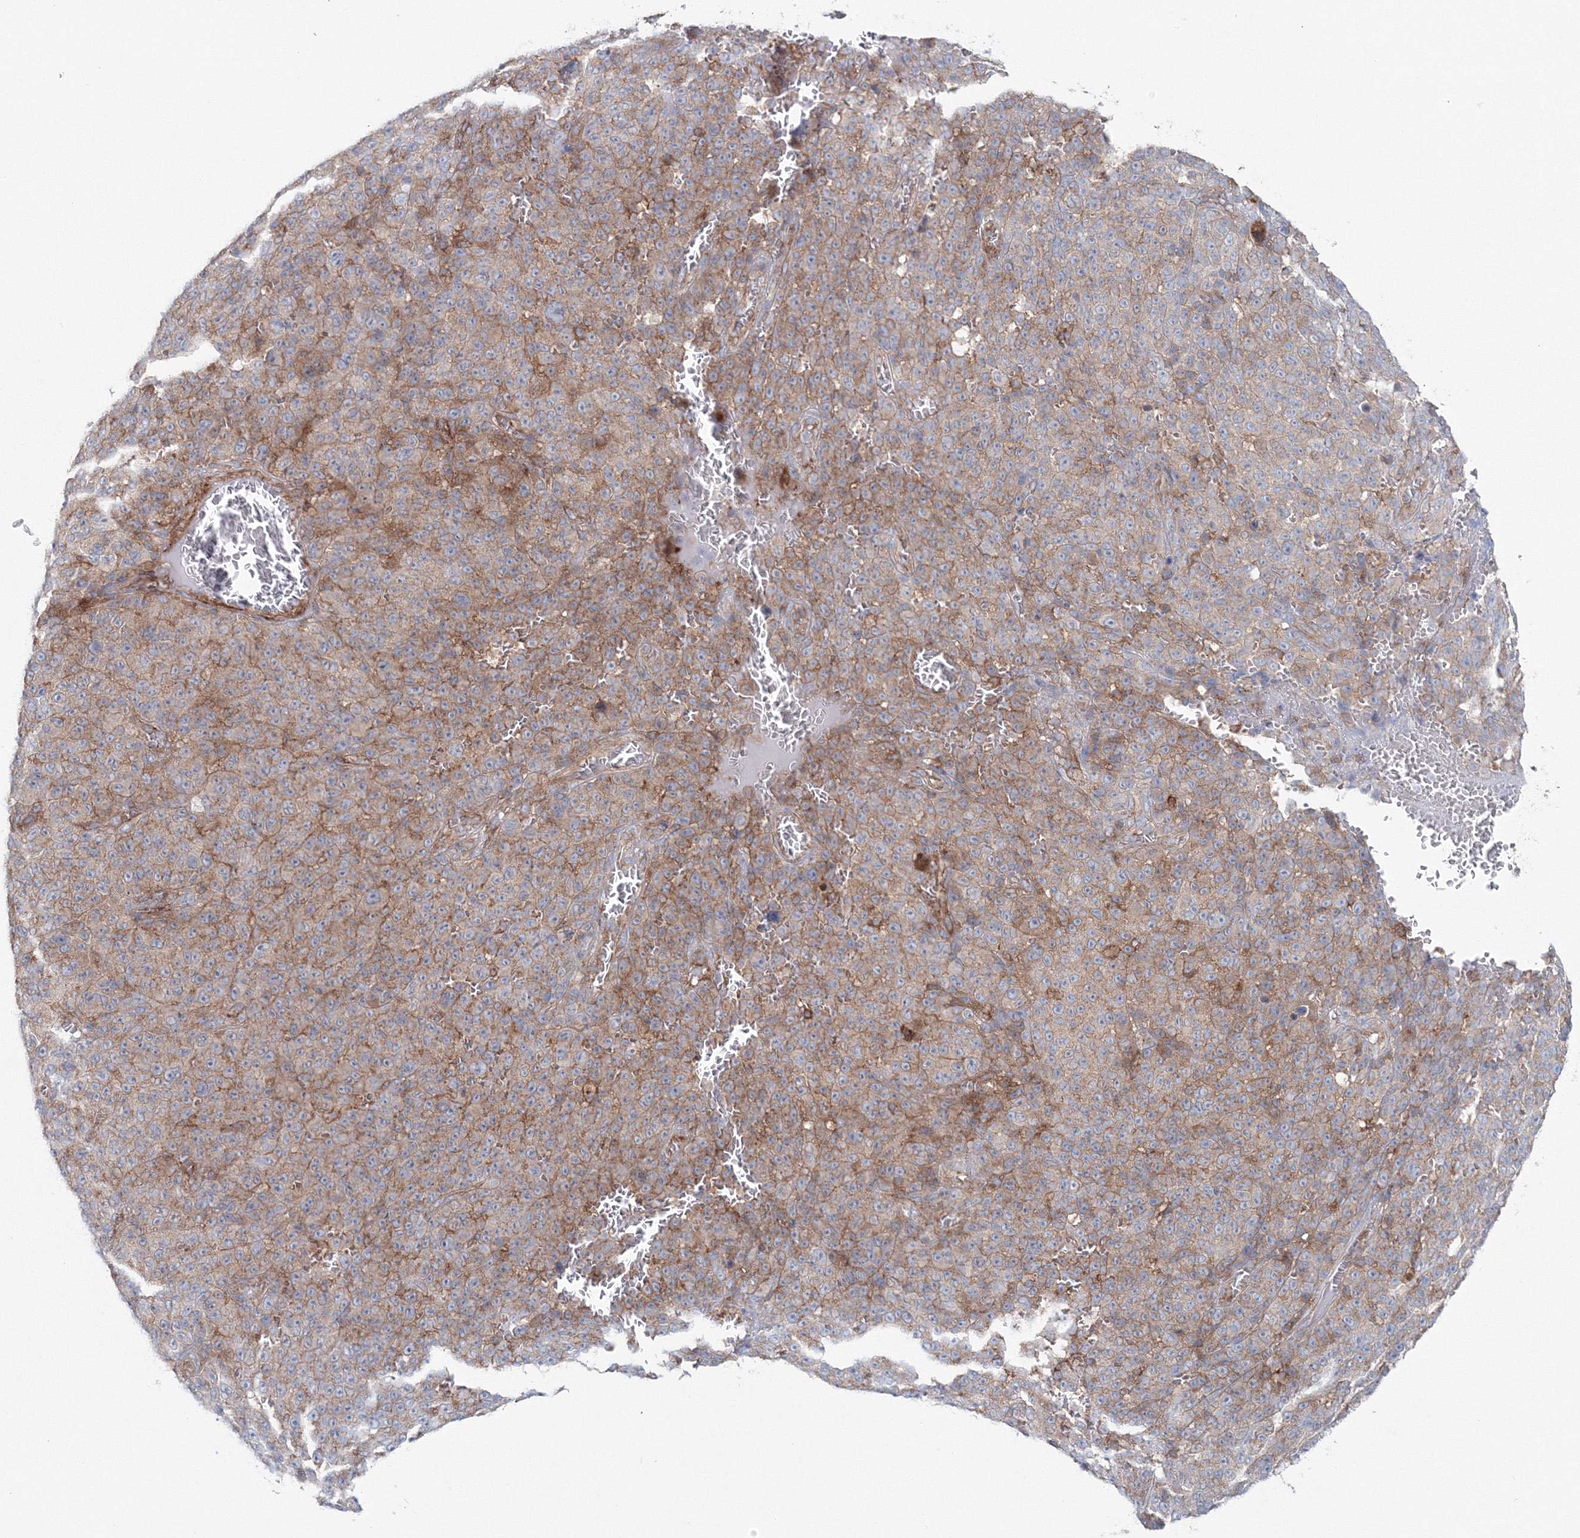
{"staining": {"intensity": "weak", "quantity": "25%-75%", "location": "cytoplasmic/membranous"}, "tissue": "melanoma", "cell_type": "Tumor cells", "image_type": "cancer", "snomed": [{"axis": "morphology", "description": "Malignant melanoma, NOS"}, {"axis": "topography", "description": "Skin"}], "caption": "A micrograph showing weak cytoplasmic/membranous staining in approximately 25%-75% of tumor cells in melanoma, as visualized by brown immunohistochemical staining.", "gene": "GGA2", "patient": {"sex": "female", "age": 82}}